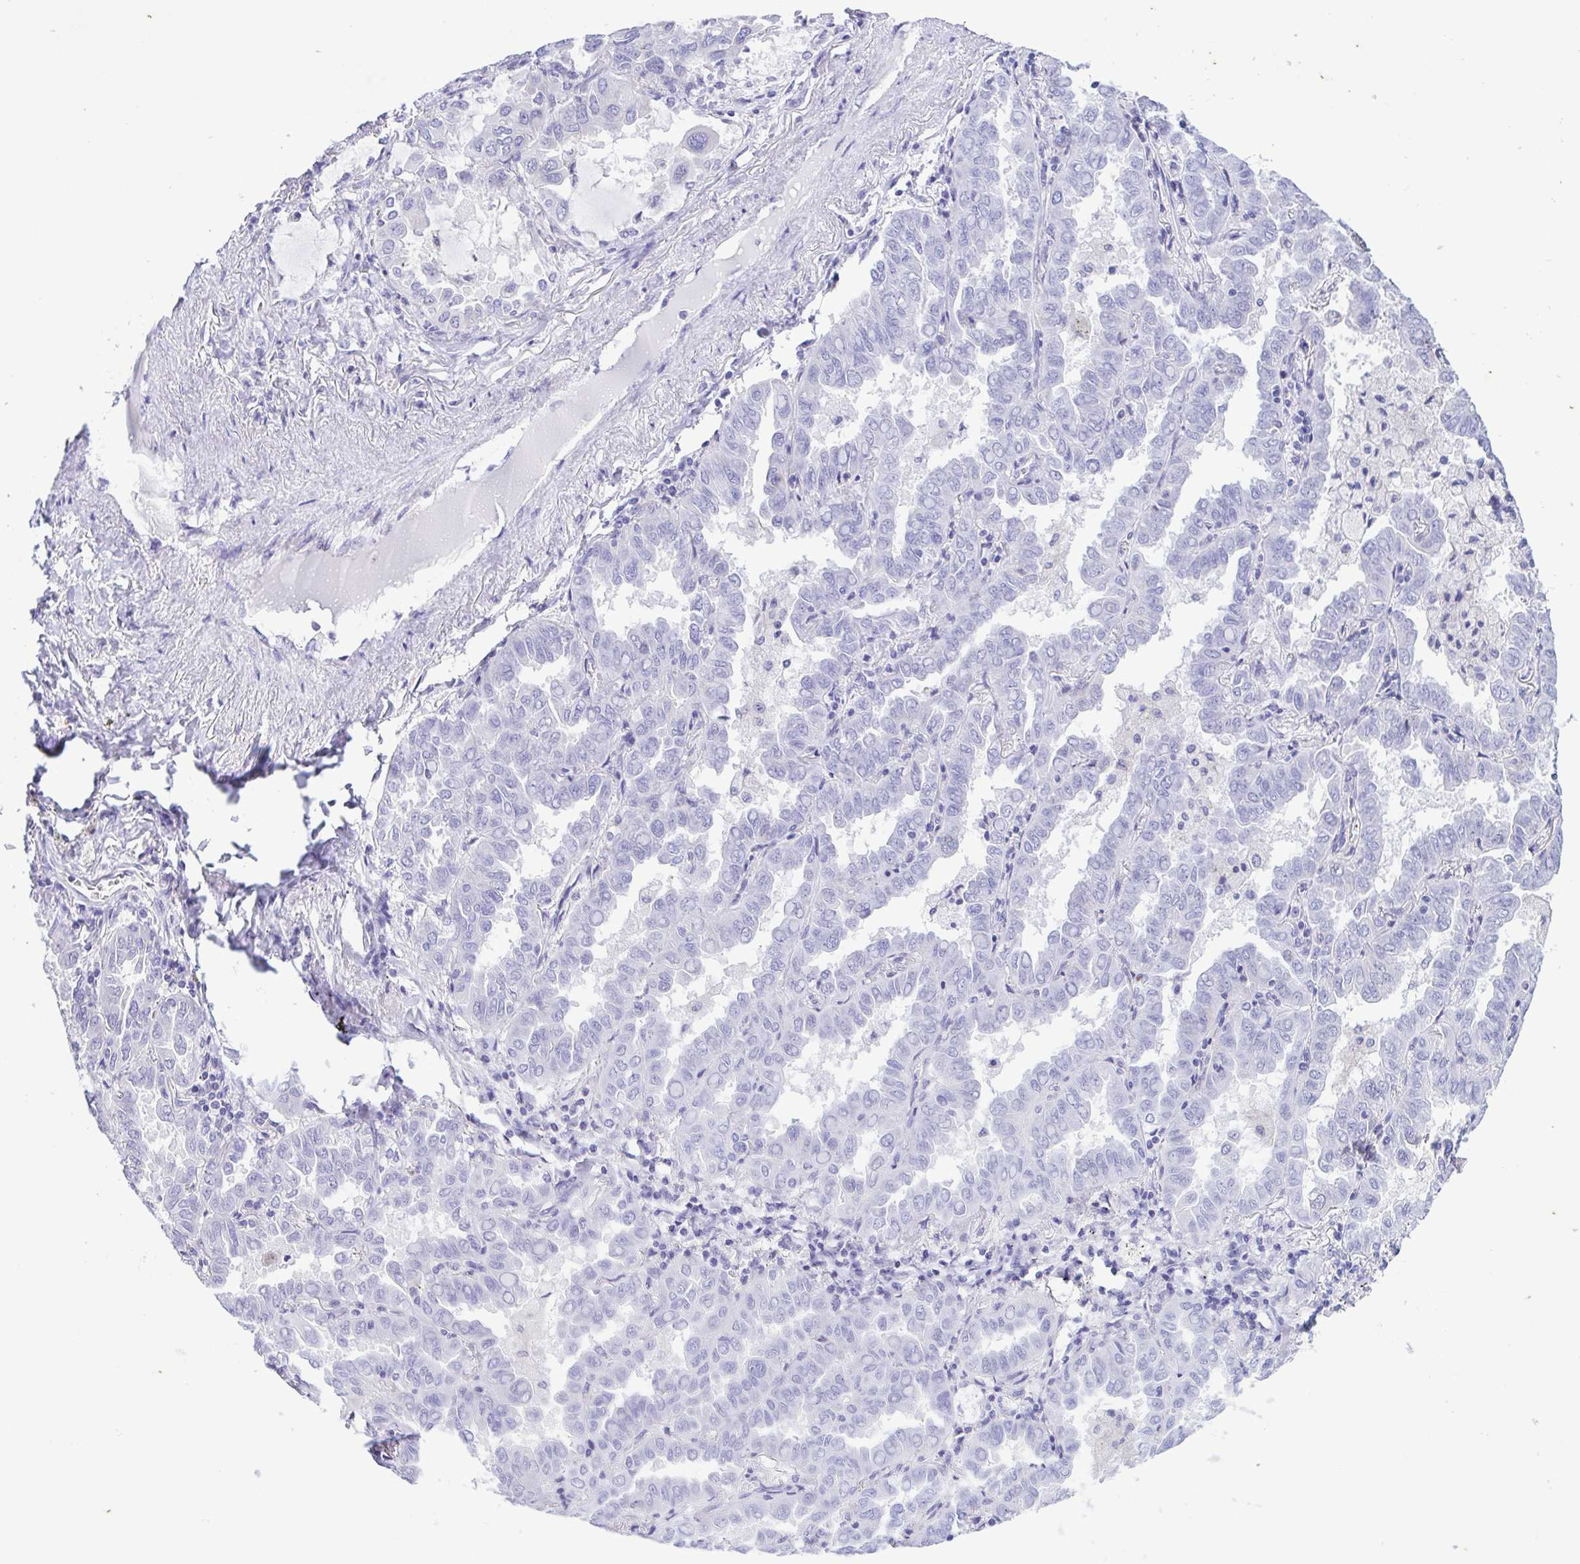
{"staining": {"intensity": "negative", "quantity": "none", "location": "none"}, "tissue": "lung cancer", "cell_type": "Tumor cells", "image_type": "cancer", "snomed": [{"axis": "morphology", "description": "Adenocarcinoma, NOS"}, {"axis": "topography", "description": "Lung"}], "caption": "Immunohistochemistry photomicrograph of neoplastic tissue: lung adenocarcinoma stained with DAB shows no significant protein positivity in tumor cells.", "gene": "TNNI3", "patient": {"sex": "male", "age": 64}}